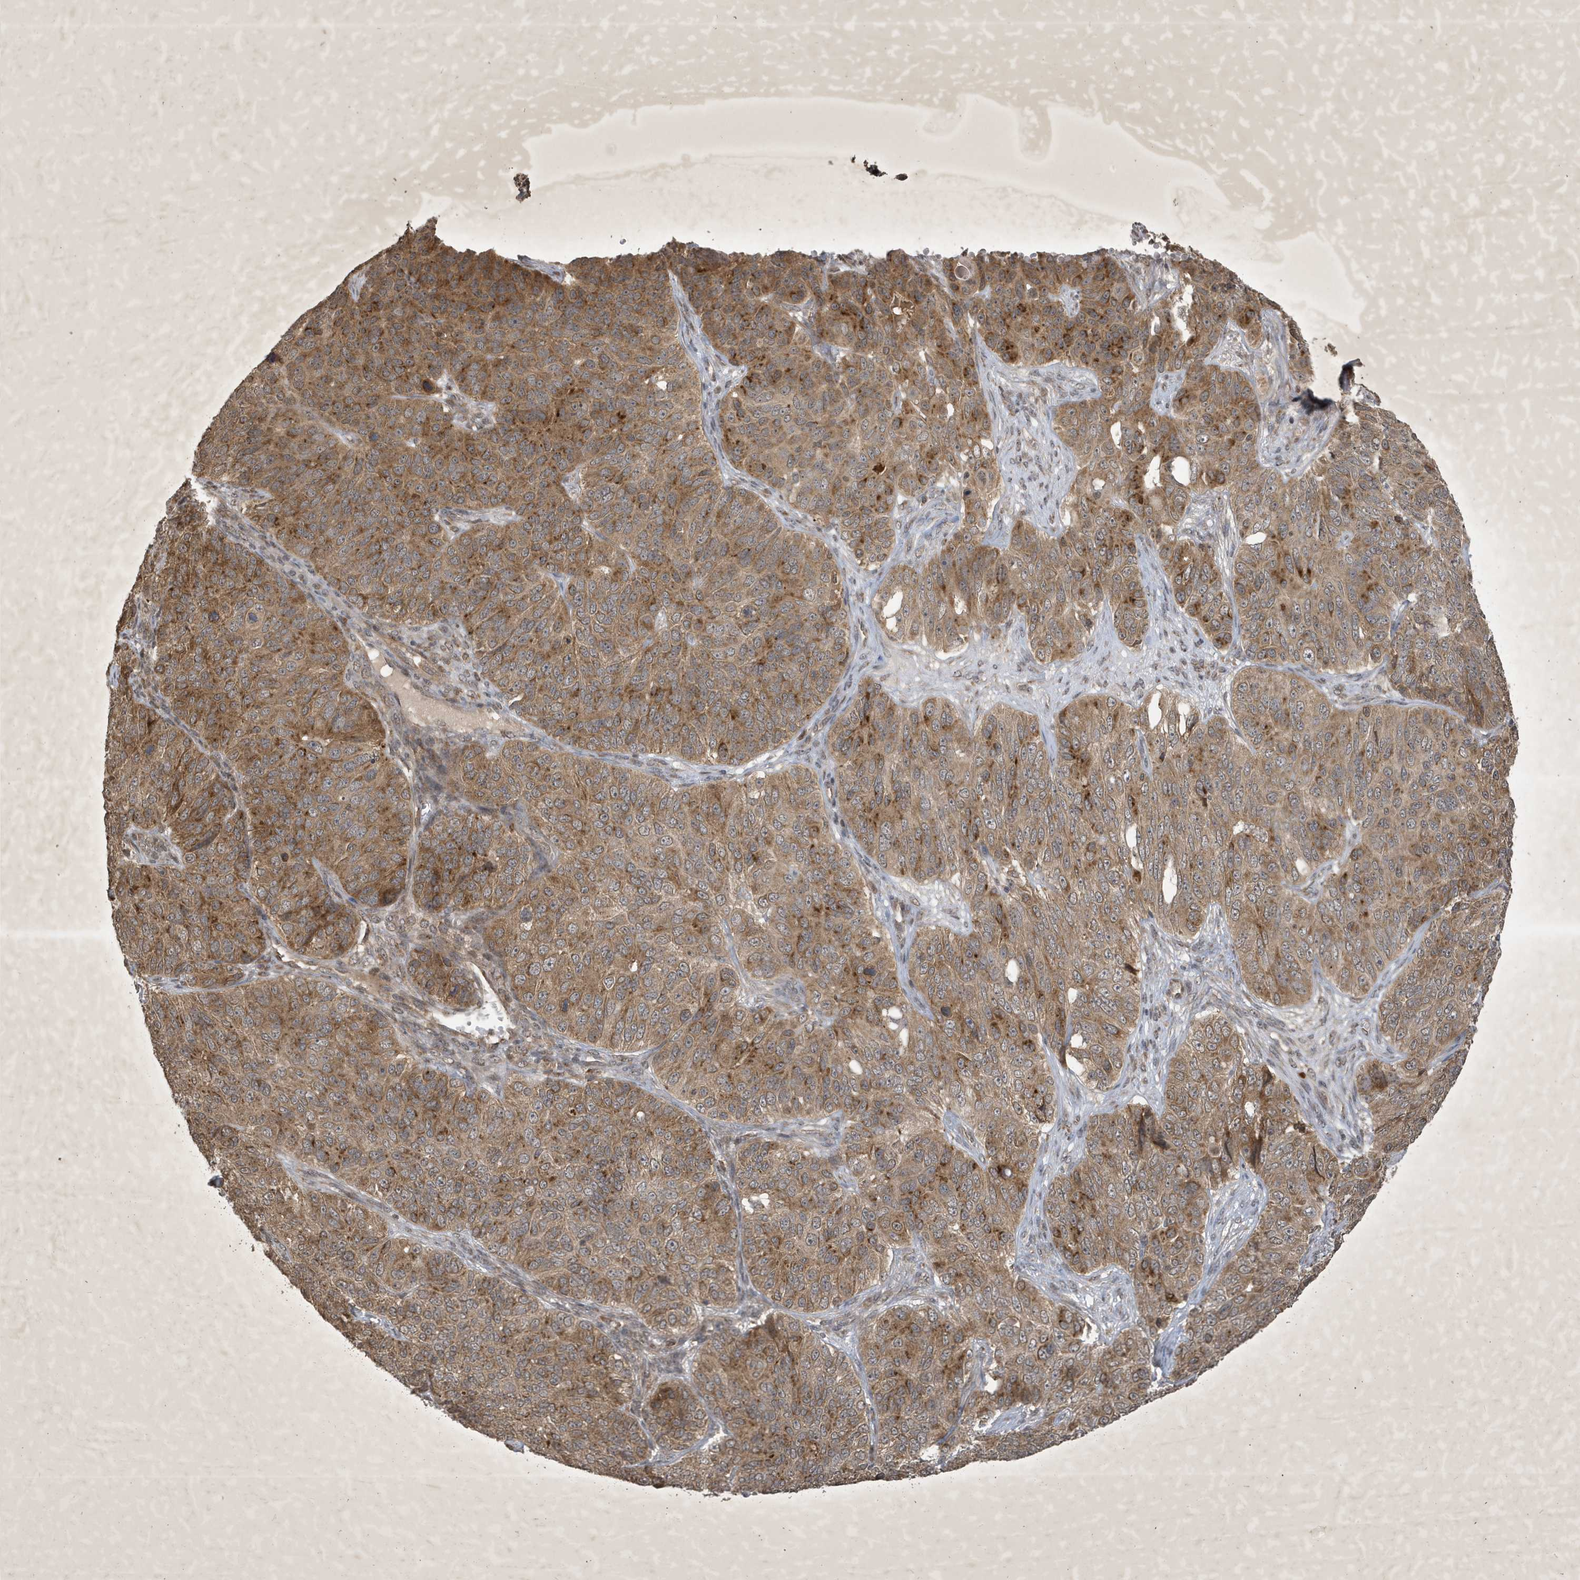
{"staining": {"intensity": "moderate", "quantity": ">75%", "location": "cytoplasmic/membranous"}, "tissue": "ovarian cancer", "cell_type": "Tumor cells", "image_type": "cancer", "snomed": [{"axis": "morphology", "description": "Carcinoma, endometroid"}, {"axis": "topography", "description": "Ovary"}], "caption": "A brown stain shows moderate cytoplasmic/membranous staining of a protein in endometroid carcinoma (ovarian) tumor cells. The staining is performed using DAB (3,3'-diaminobenzidine) brown chromogen to label protein expression. The nuclei are counter-stained blue using hematoxylin.", "gene": "STX10", "patient": {"sex": "female", "age": 51}}